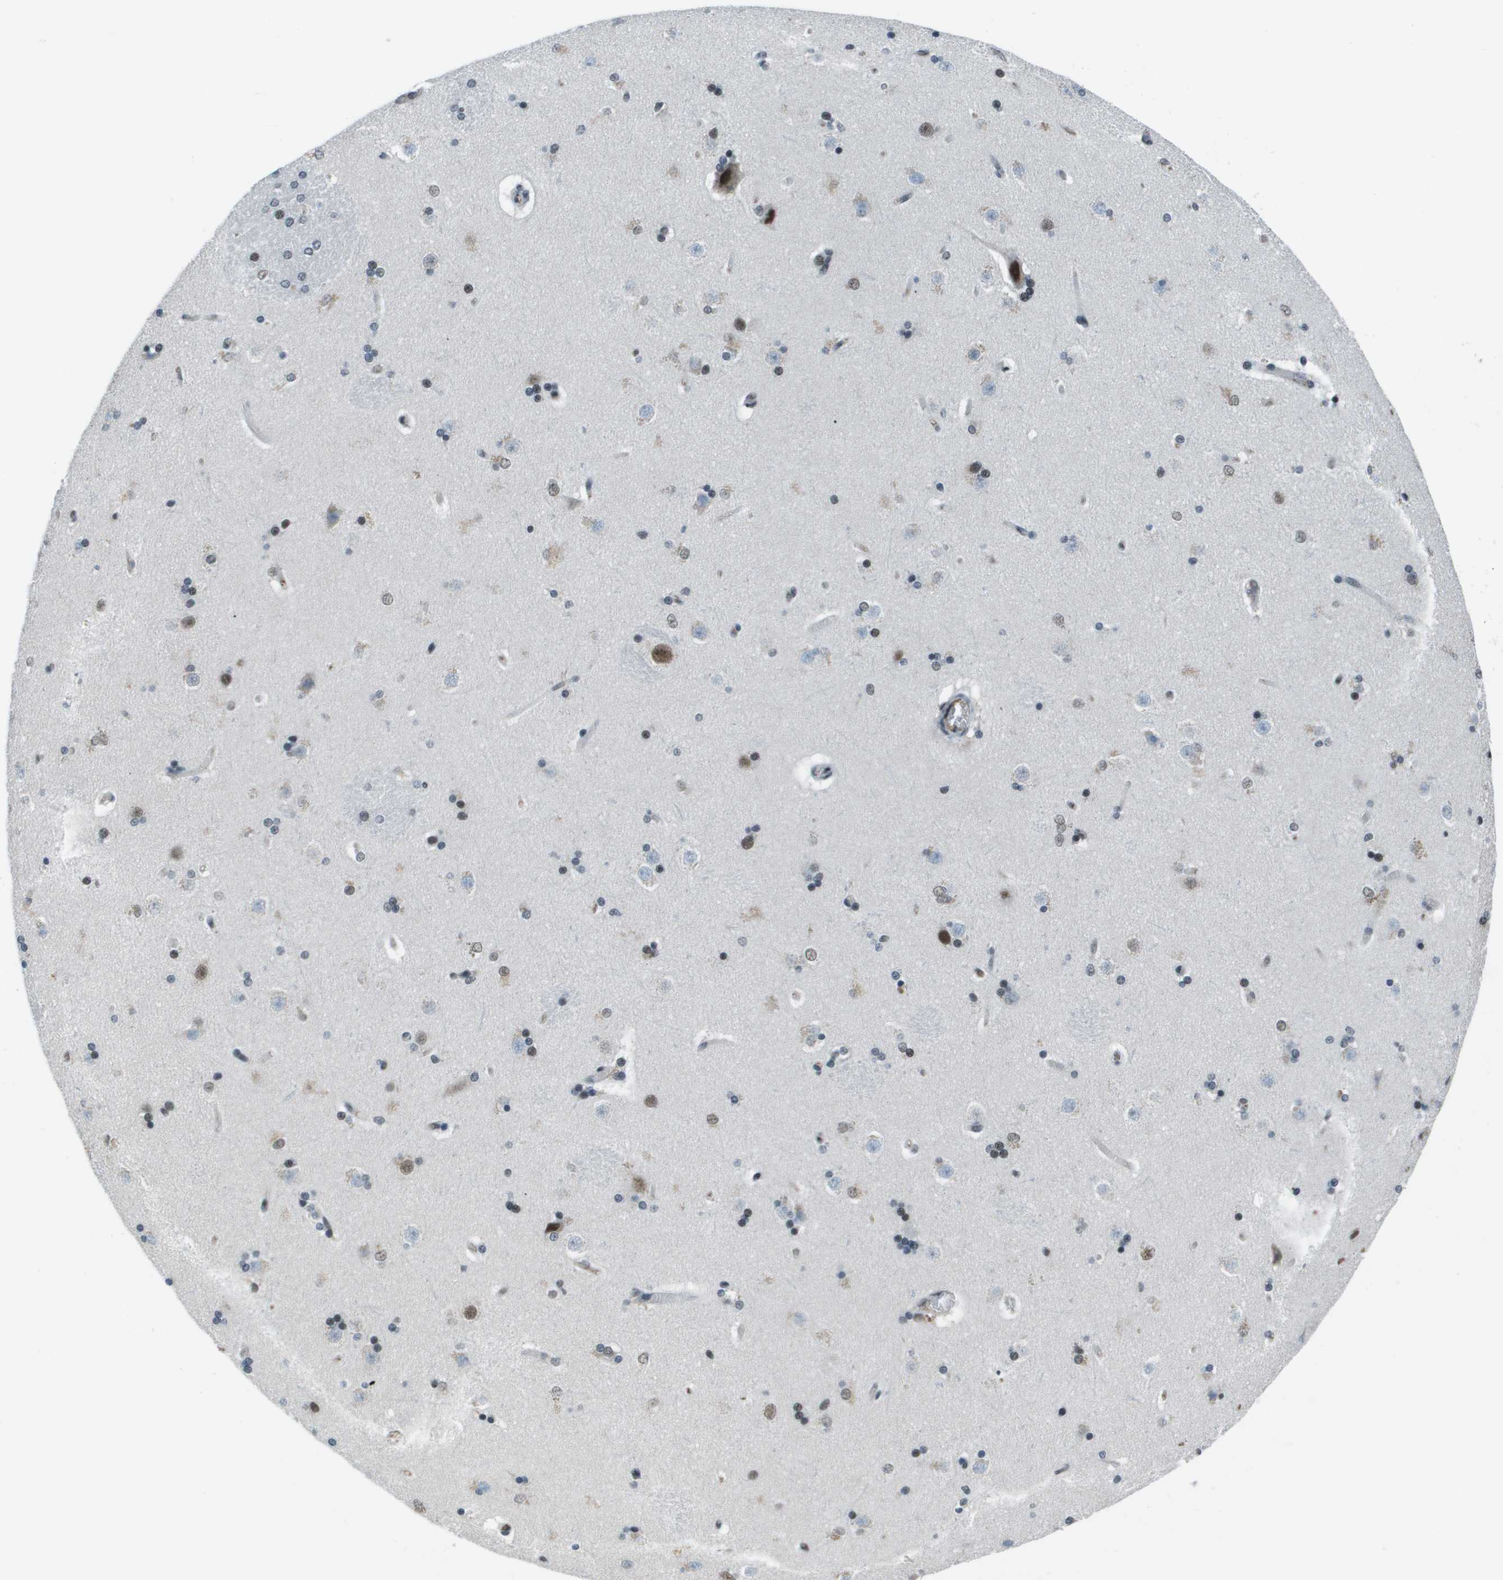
{"staining": {"intensity": "moderate", "quantity": "25%-75%", "location": "nuclear"}, "tissue": "caudate", "cell_type": "Glial cells", "image_type": "normal", "snomed": [{"axis": "morphology", "description": "Normal tissue, NOS"}, {"axis": "topography", "description": "Lateral ventricle wall"}], "caption": "The immunohistochemical stain shows moderate nuclear positivity in glial cells of unremarkable caudate.", "gene": "THRAP3", "patient": {"sex": "female", "age": 19}}